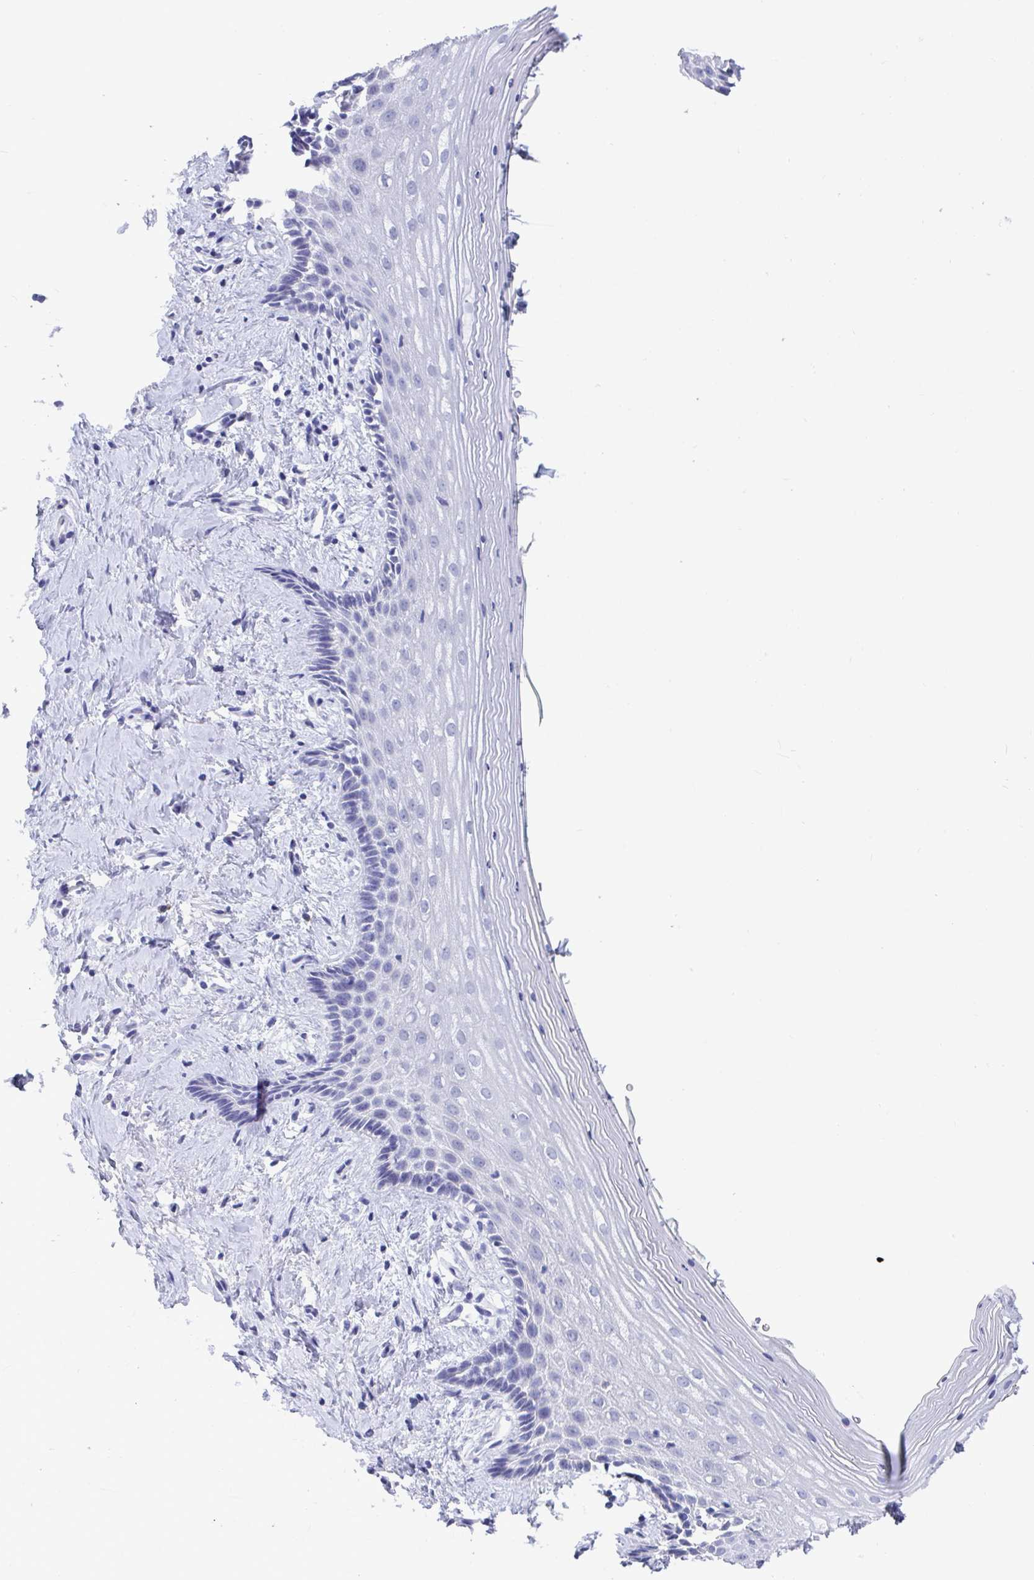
{"staining": {"intensity": "negative", "quantity": "none", "location": "none"}, "tissue": "vagina", "cell_type": "Squamous epithelial cells", "image_type": "normal", "snomed": [{"axis": "morphology", "description": "Normal tissue, NOS"}, {"axis": "topography", "description": "Vagina"}], "caption": "Immunohistochemistry of benign human vagina displays no staining in squamous epithelial cells.", "gene": "TAS2R39", "patient": {"sex": "female", "age": 42}}